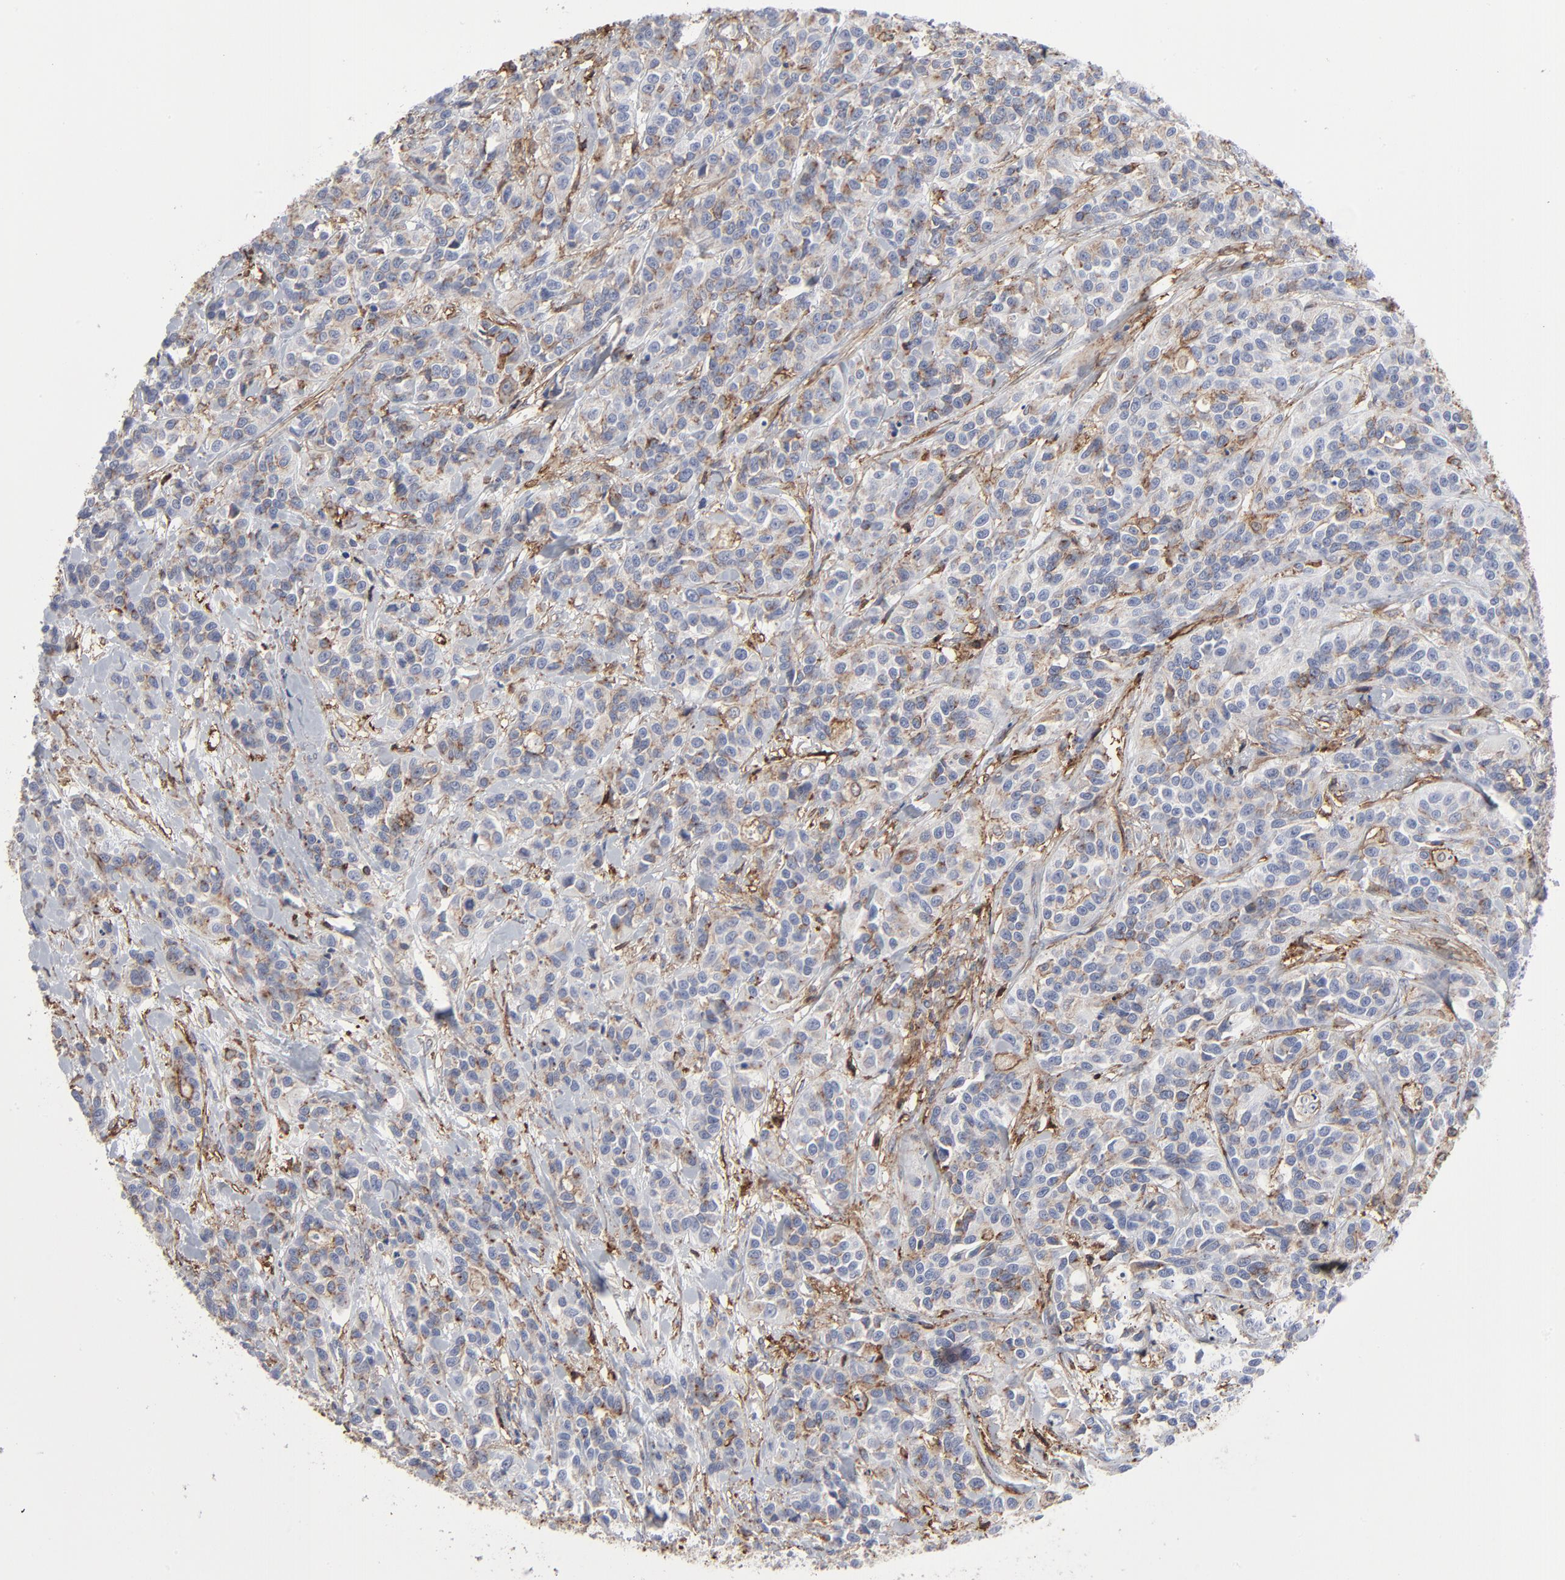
{"staining": {"intensity": "moderate", "quantity": "25%-75%", "location": "cytoplasmic/membranous"}, "tissue": "urothelial cancer", "cell_type": "Tumor cells", "image_type": "cancer", "snomed": [{"axis": "morphology", "description": "Urothelial carcinoma, High grade"}, {"axis": "topography", "description": "Urinary bladder"}], "caption": "Immunohistochemical staining of human urothelial cancer demonstrates moderate cytoplasmic/membranous protein positivity in approximately 25%-75% of tumor cells. (Stains: DAB in brown, nuclei in blue, Microscopy: brightfield microscopy at high magnification).", "gene": "ANXA5", "patient": {"sex": "female", "age": 81}}